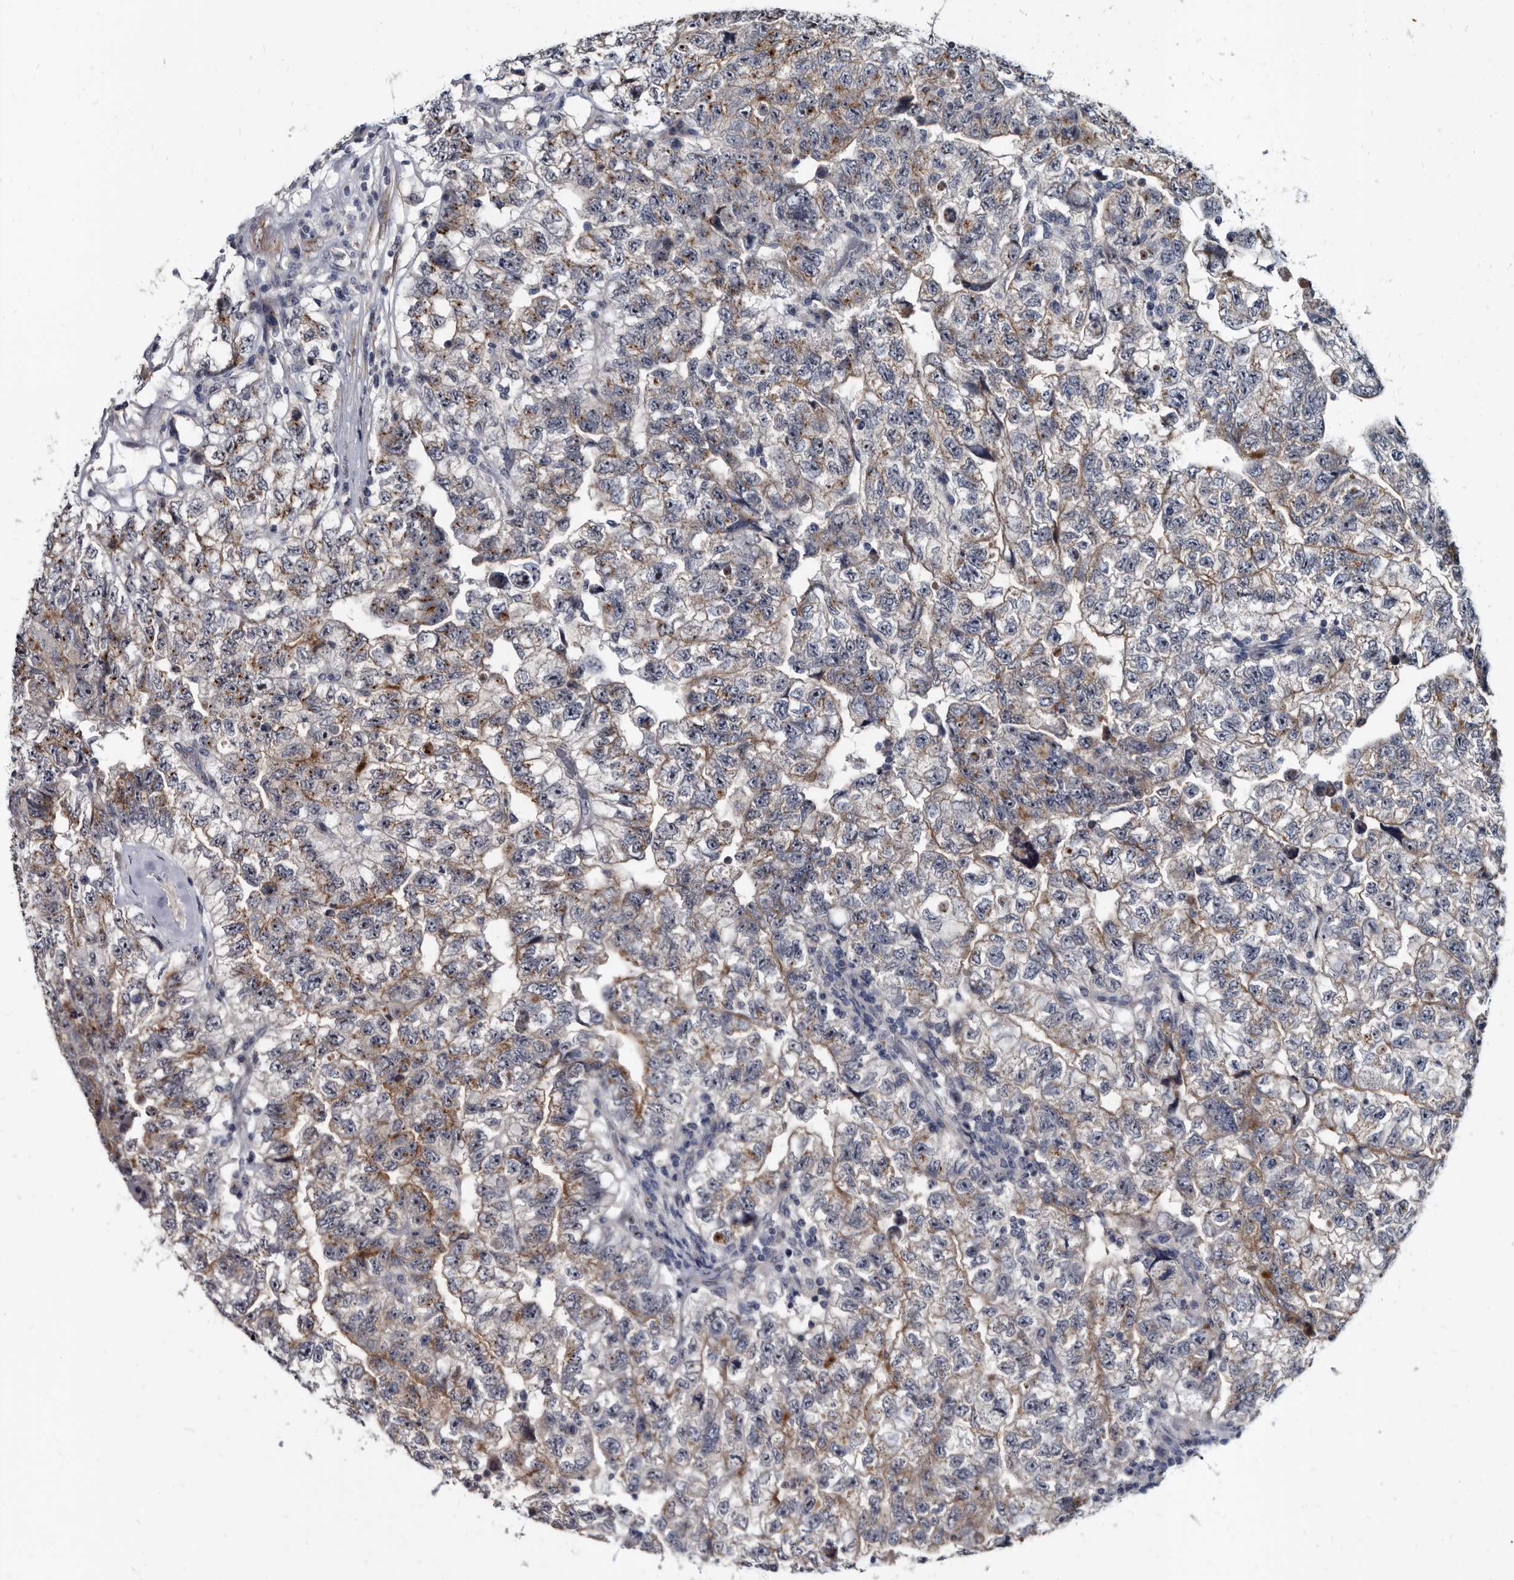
{"staining": {"intensity": "weak", "quantity": "25%-75%", "location": "cytoplasmic/membranous"}, "tissue": "testis cancer", "cell_type": "Tumor cells", "image_type": "cancer", "snomed": [{"axis": "morphology", "description": "Carcinoma, Embryonal, NOS"}, {"axis": "topography", "description": "Testis"}], "caption": "Immunohistochemical staining of human testis cancer exhibits low levels of weak cytoplasmic/membranous expression in approximately 25%-75% of tumor cells. (Stains: DAB (3,3'-diaminobenzidine) in brown, nuclei in blue, Microscopy: brightfield microscopy at high magnification).", "gene": "PRSS8", "patient": {"sex": "male", "age": 36}}